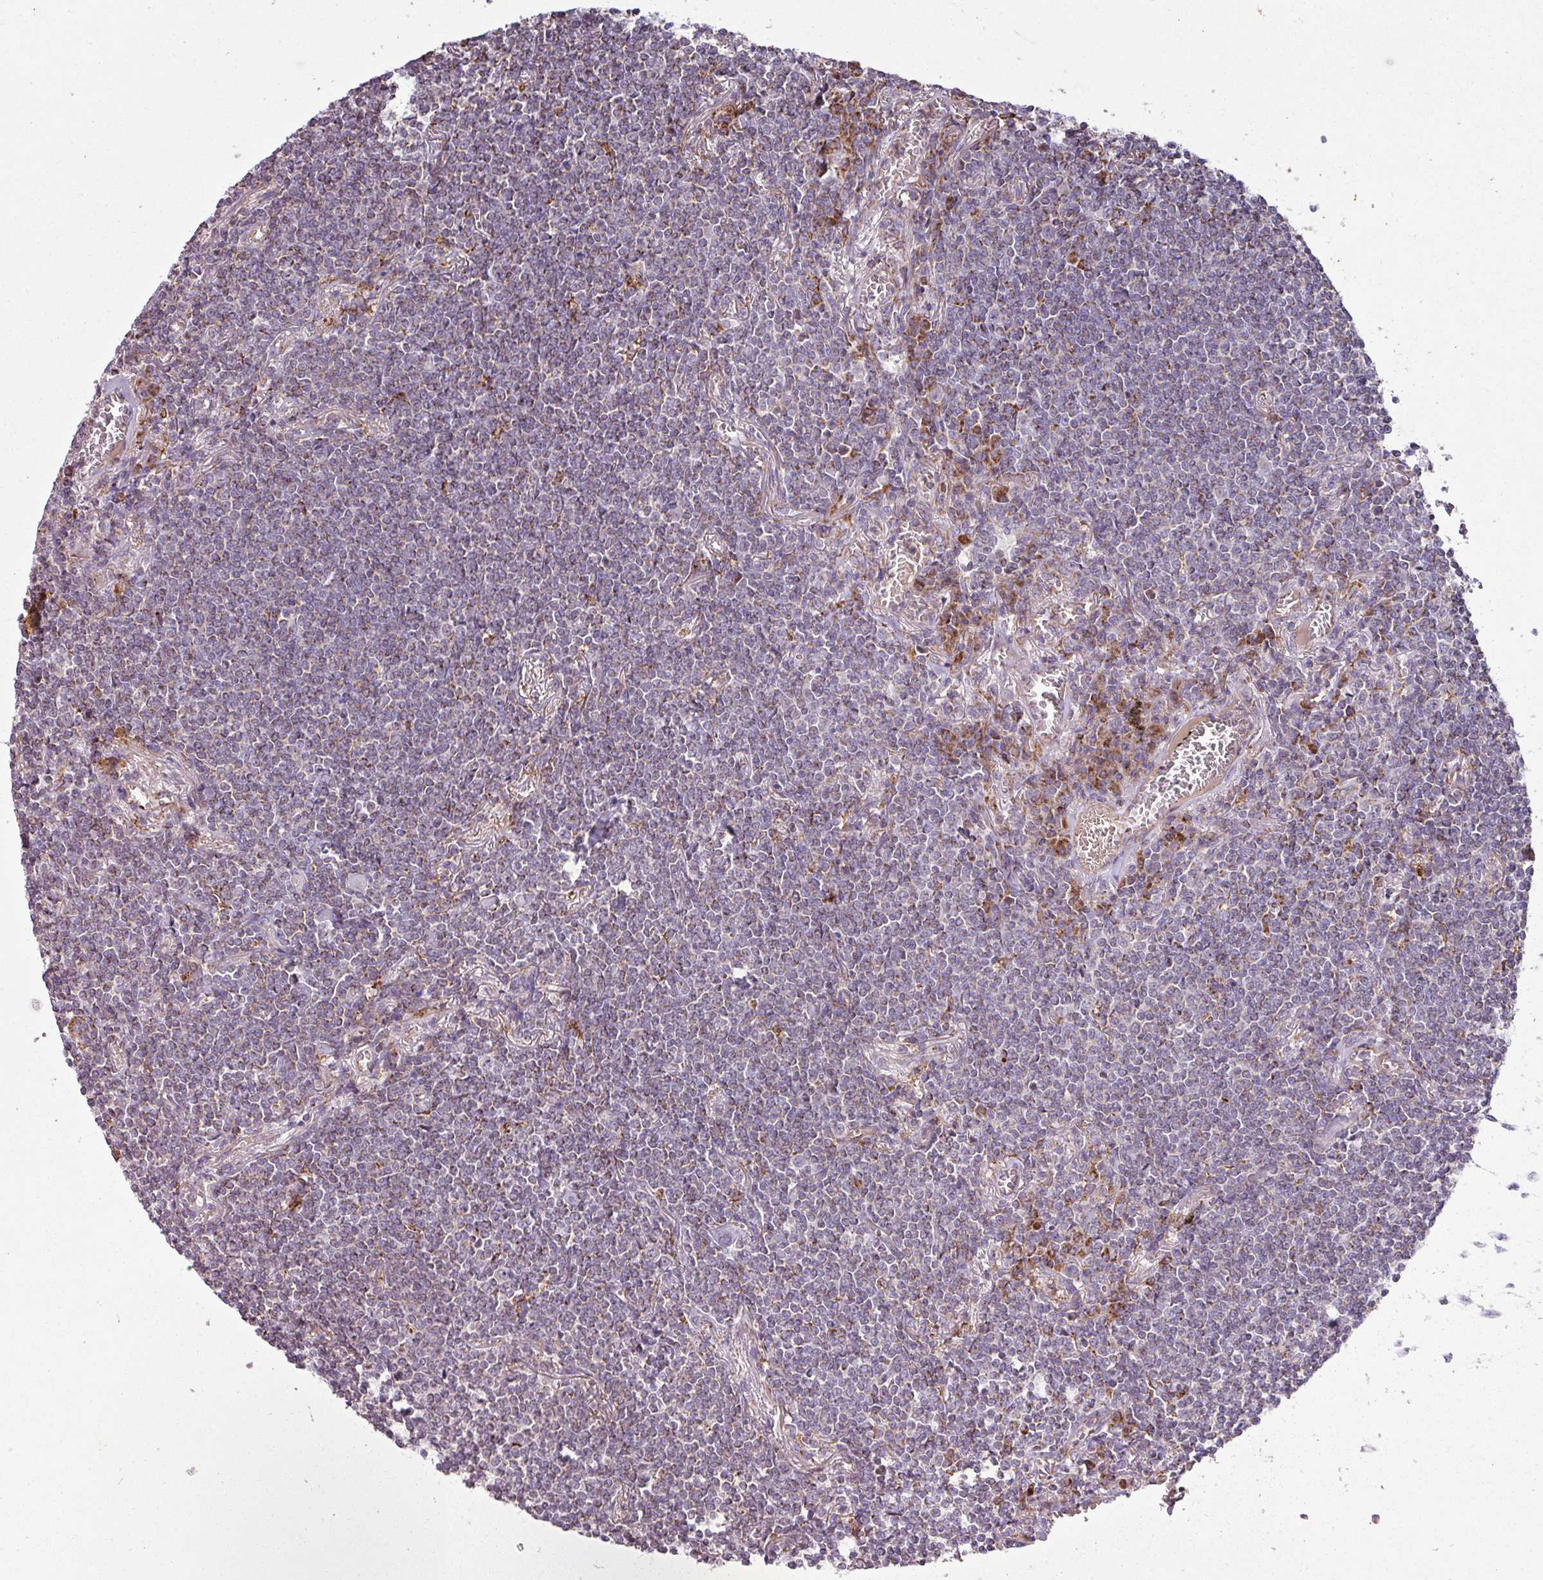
{"staining": {"intensity": "negative", "quantity": "none", "location": "none"}, "tissue": "lymphoma", "cell_type": "Tumor cells", "image_type": "cancer", "snomed": [{"axis": "morphology", "description": "Malignant lymphoma, non-Hodgkin's type, Low grade"}, {"axis": "topography", "description": "Lung"}], "caption": "An immunohistochemistry (IHC) histopathology image of lymphoma is shown. There is no staining in tumor cells of lymphoma.", "gene": "SQOR", "patient": {"sex": "female", "age": 71}}